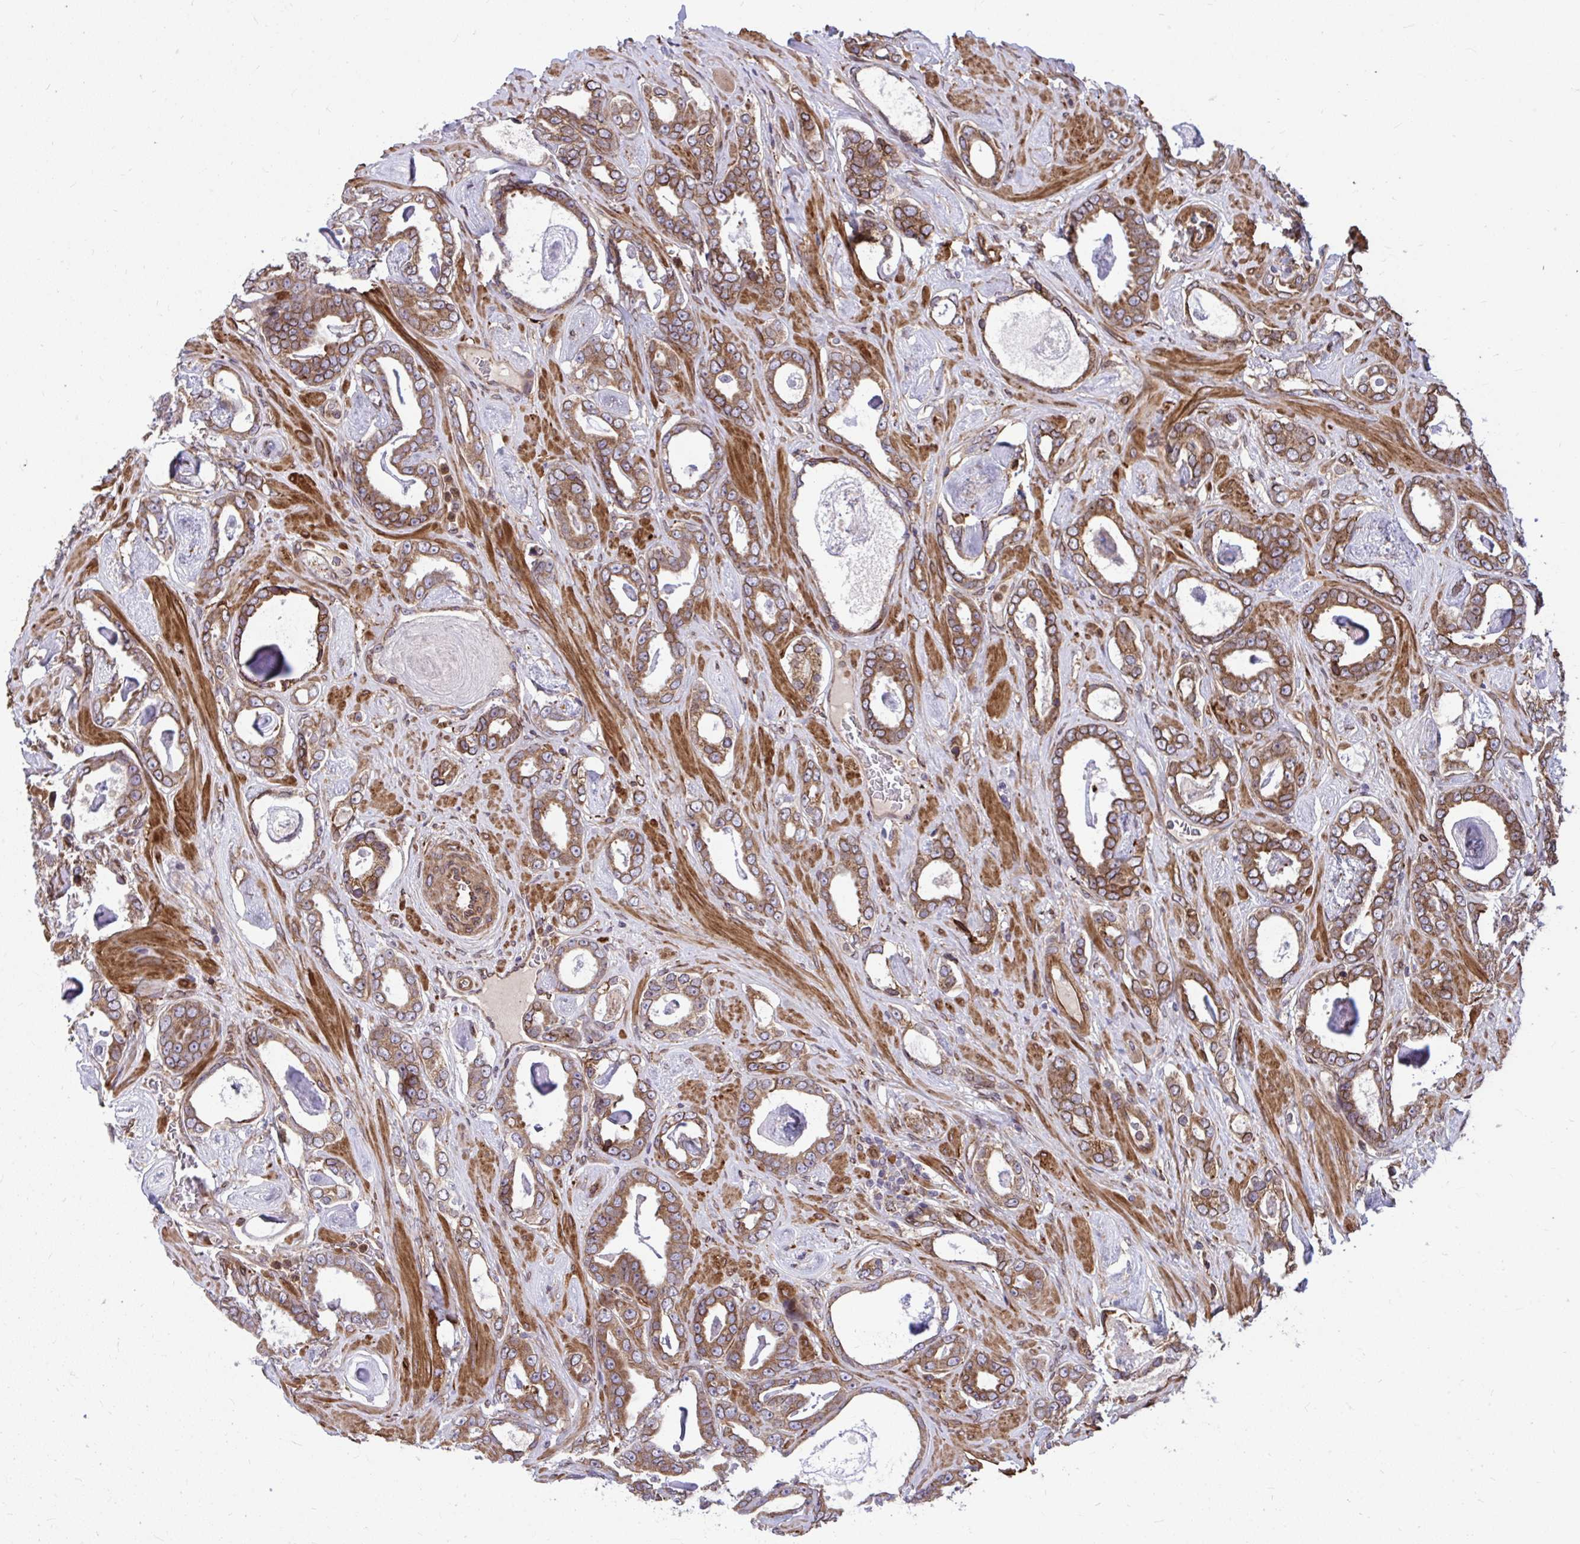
{"staining": {"intensity": "moderate", "quantity": ">75%", "location": "cytoplasmic/membranous"}, "tissue": "prostate cancer", "cell_type": "Tumor cells", "image_type": "cancer", "snomed": [{"axis": "morphology", "description": "Adenocarcinoma, High grade"}, {"axis": "topography", "description": "Prostate"}], "caption": "This is a micrograph of immunohistochemistry (IHC) staining of prostate high-grade adenocarcinoma, which shows moderate expression in the cytoplasmic/membranous of tumor cells.", "gene": "STIM2", "patient": {"sex": "male", "age": 63}}